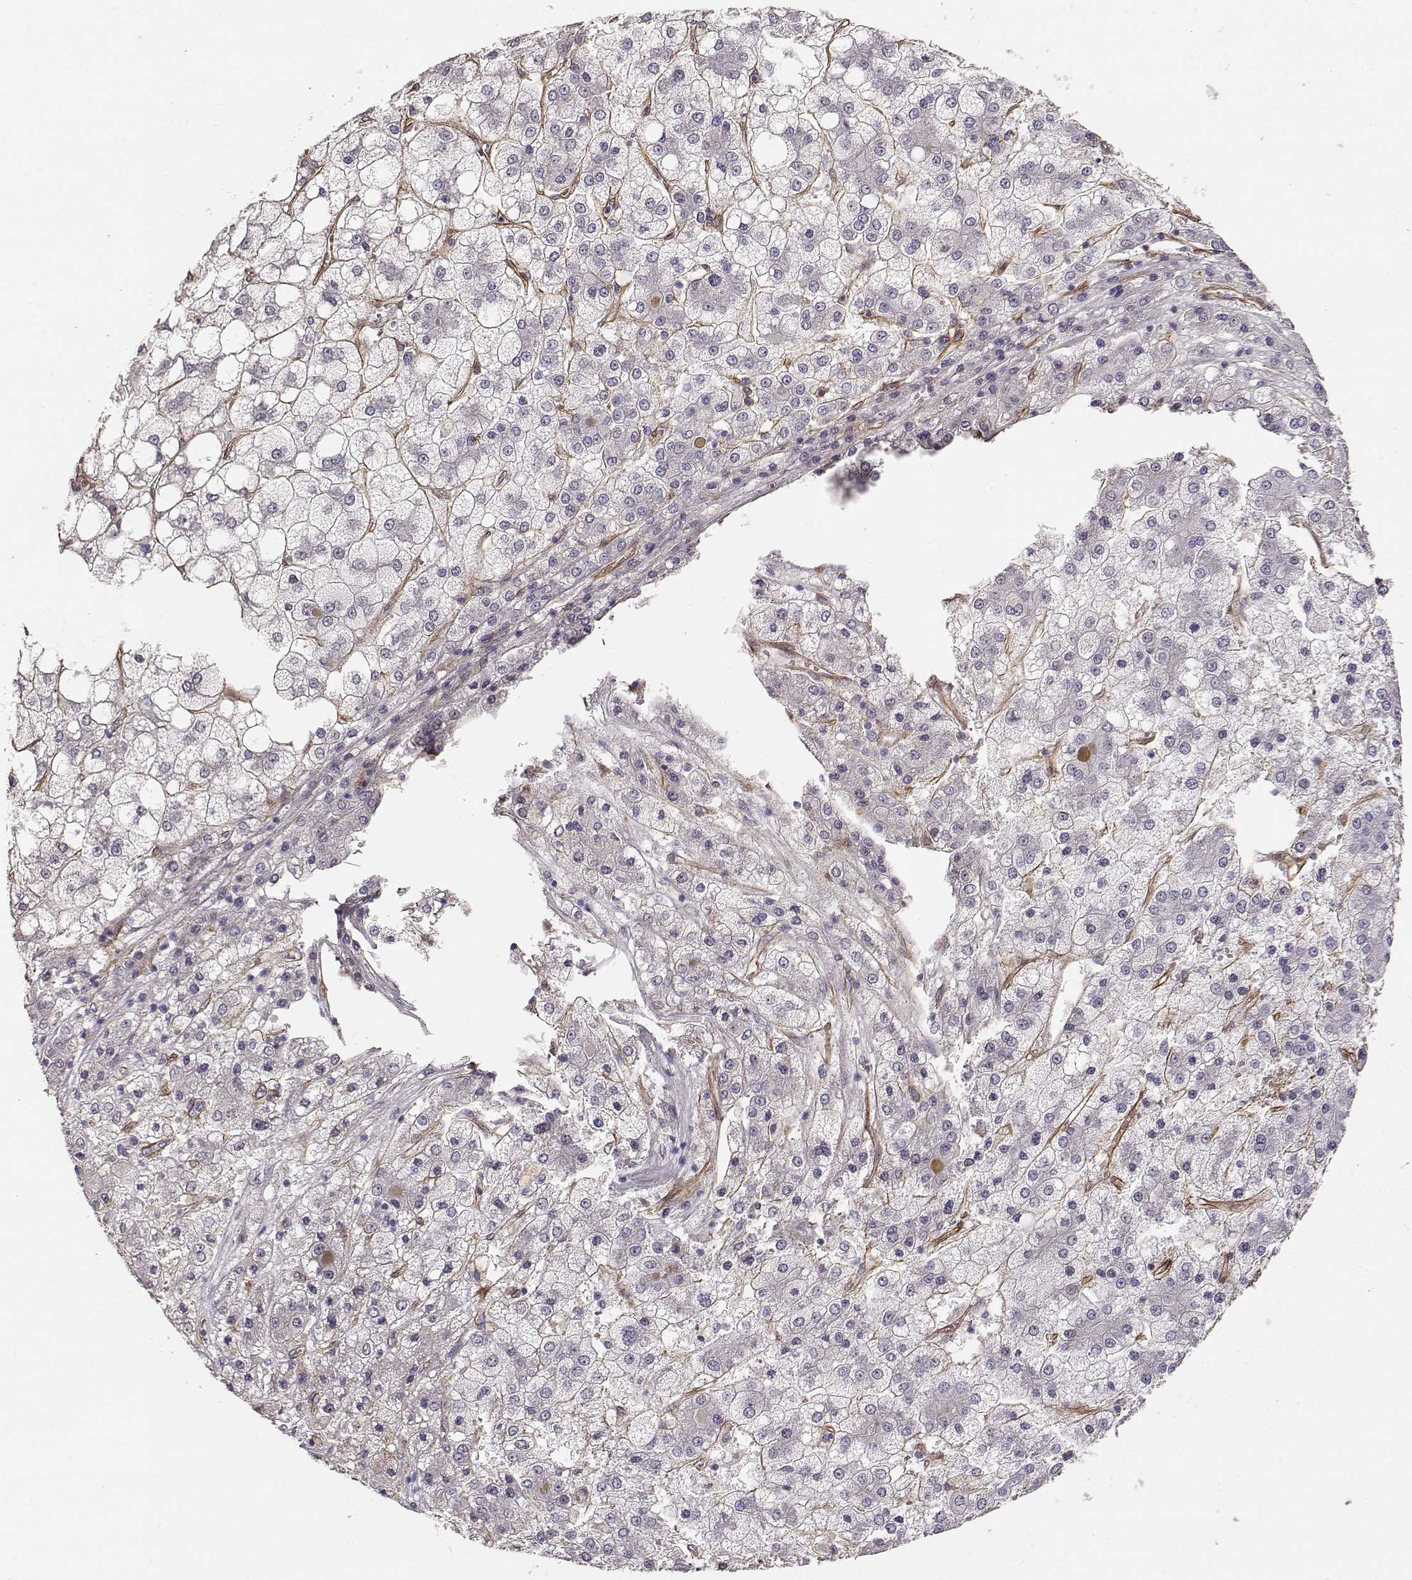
{"staining": {"intensity": "negative", "quantity": "none", "location": "none"}, "tissue": "liver cancer", "cell_type": "Tumor cells", "image_type": "cancer", "snomed": [{"axis": "morphology", "description": "Carcinoma, Hepatocellular, NOS"}, {"axis": "topography", "description": "Liver"}], "caption": "There is no significant positivity in tumor cells of liver cancer.", "gene": "LAMC1", "patient": {"sex": "male", "age": 73}}